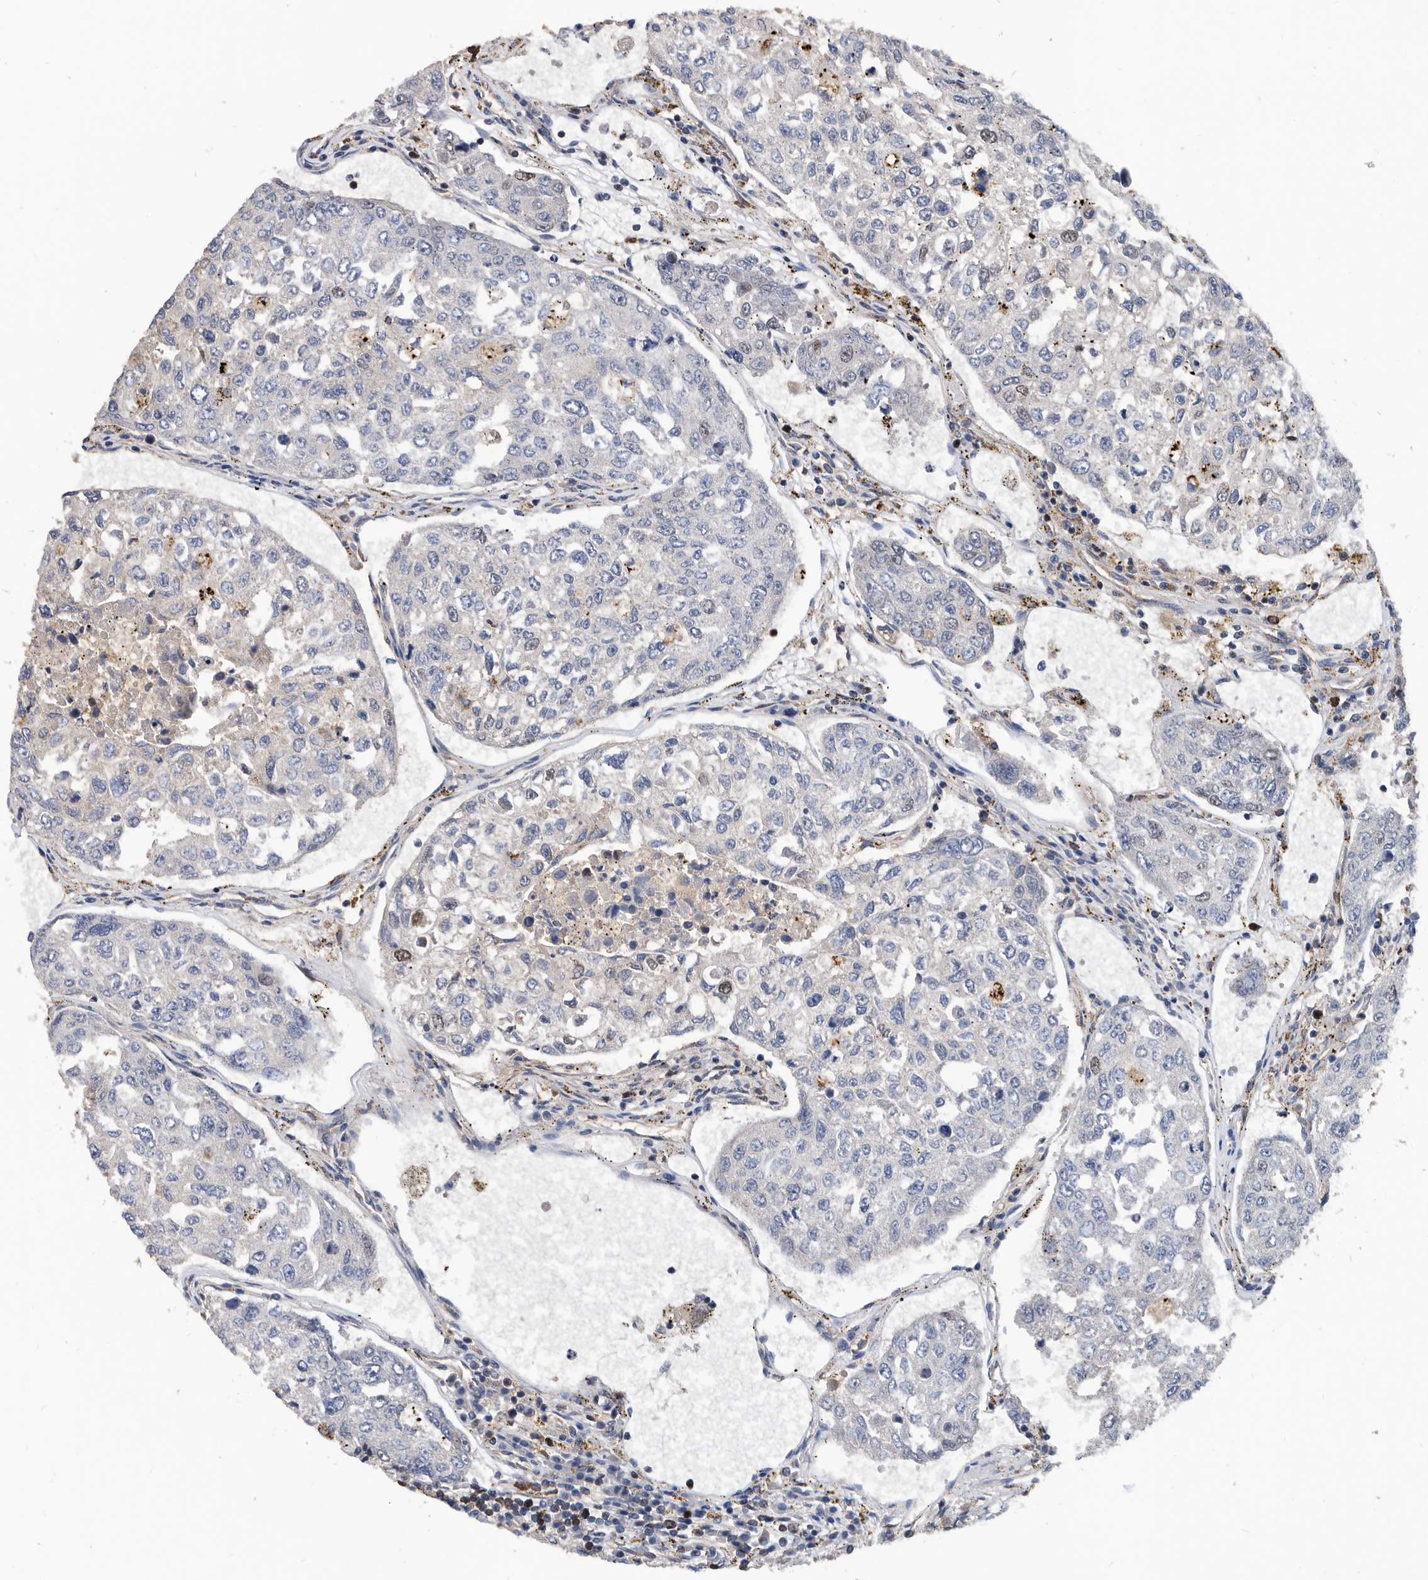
{"staining": {"intensity": "negative", "quantity": "none", "location": "none"}, "tissue": "urothelial cancer", "cell_type": "Tumor cells", "image_type": "cancer", "snomed": [{"axis": "morphology", "description": "Urothelial carcinoma, High grade"}, {"axis": "topography", "description": "Lymph node"}, {"axis": "topography", "description": "Urinary bladder"}], "caption": "High-grade urothelial carcinoma was stained to show a protein in brown. There is no significant expression in tumor cells.", "gene": "ATAD2", "patient": {"sex": "male", "age": 51}}